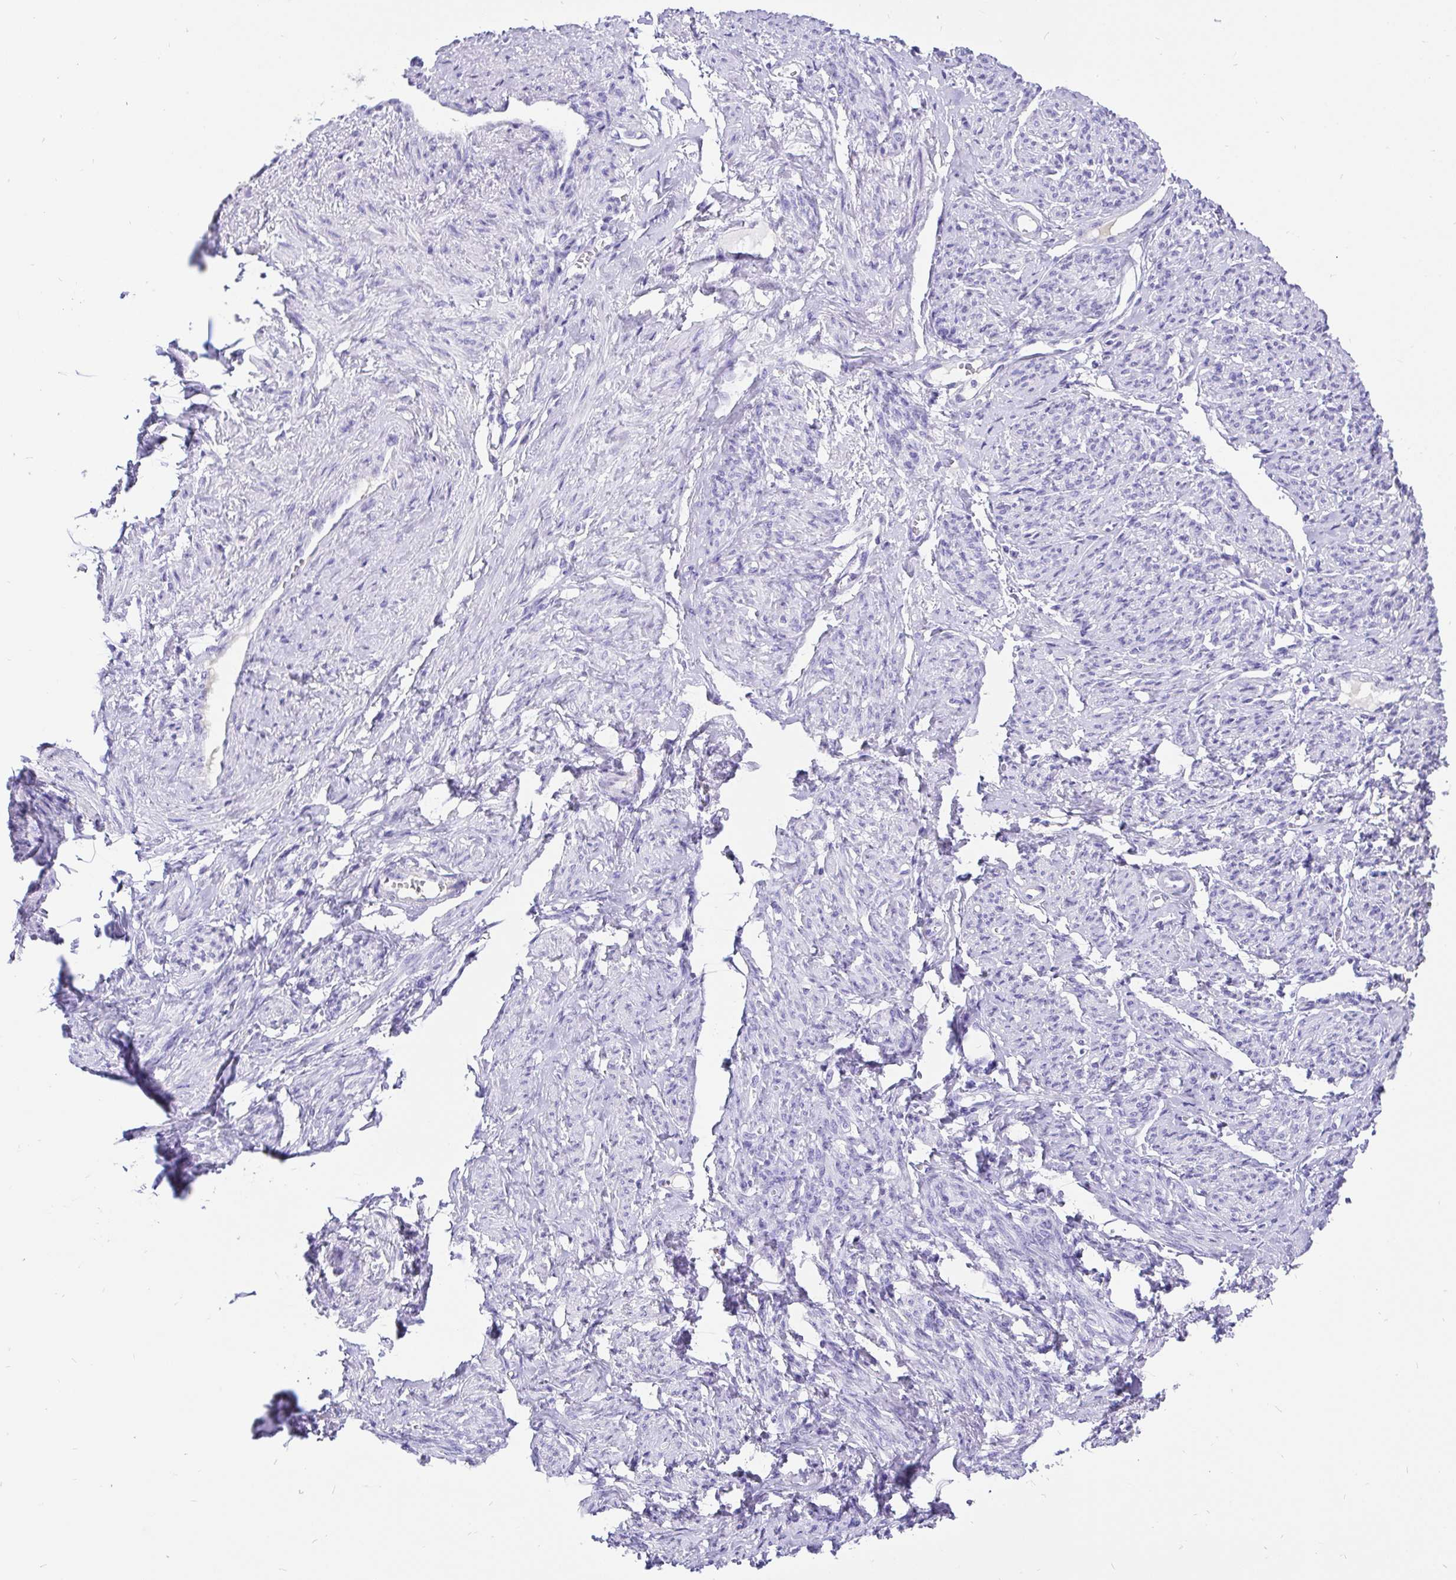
{"staining": {"intensity": "negative", "quantity": "none", "location": "none"}, "tissue": "smooth muscle", "cell_type": "Smooth muscle cells", "image_type": "normal", "snomed": [{"axis": "morphology", "description": "Normal tissue, NOS"}, {"axis": "topography", "description": "Smooth muscle"}], "caption": "IHC photomicrograph of benign smooth muscle: smooth muscle stained with DAB displays no significant protein staining in smooth muscle cells.", "gene": "KRT13", "patient": {"sex": "female", "age": 65}}